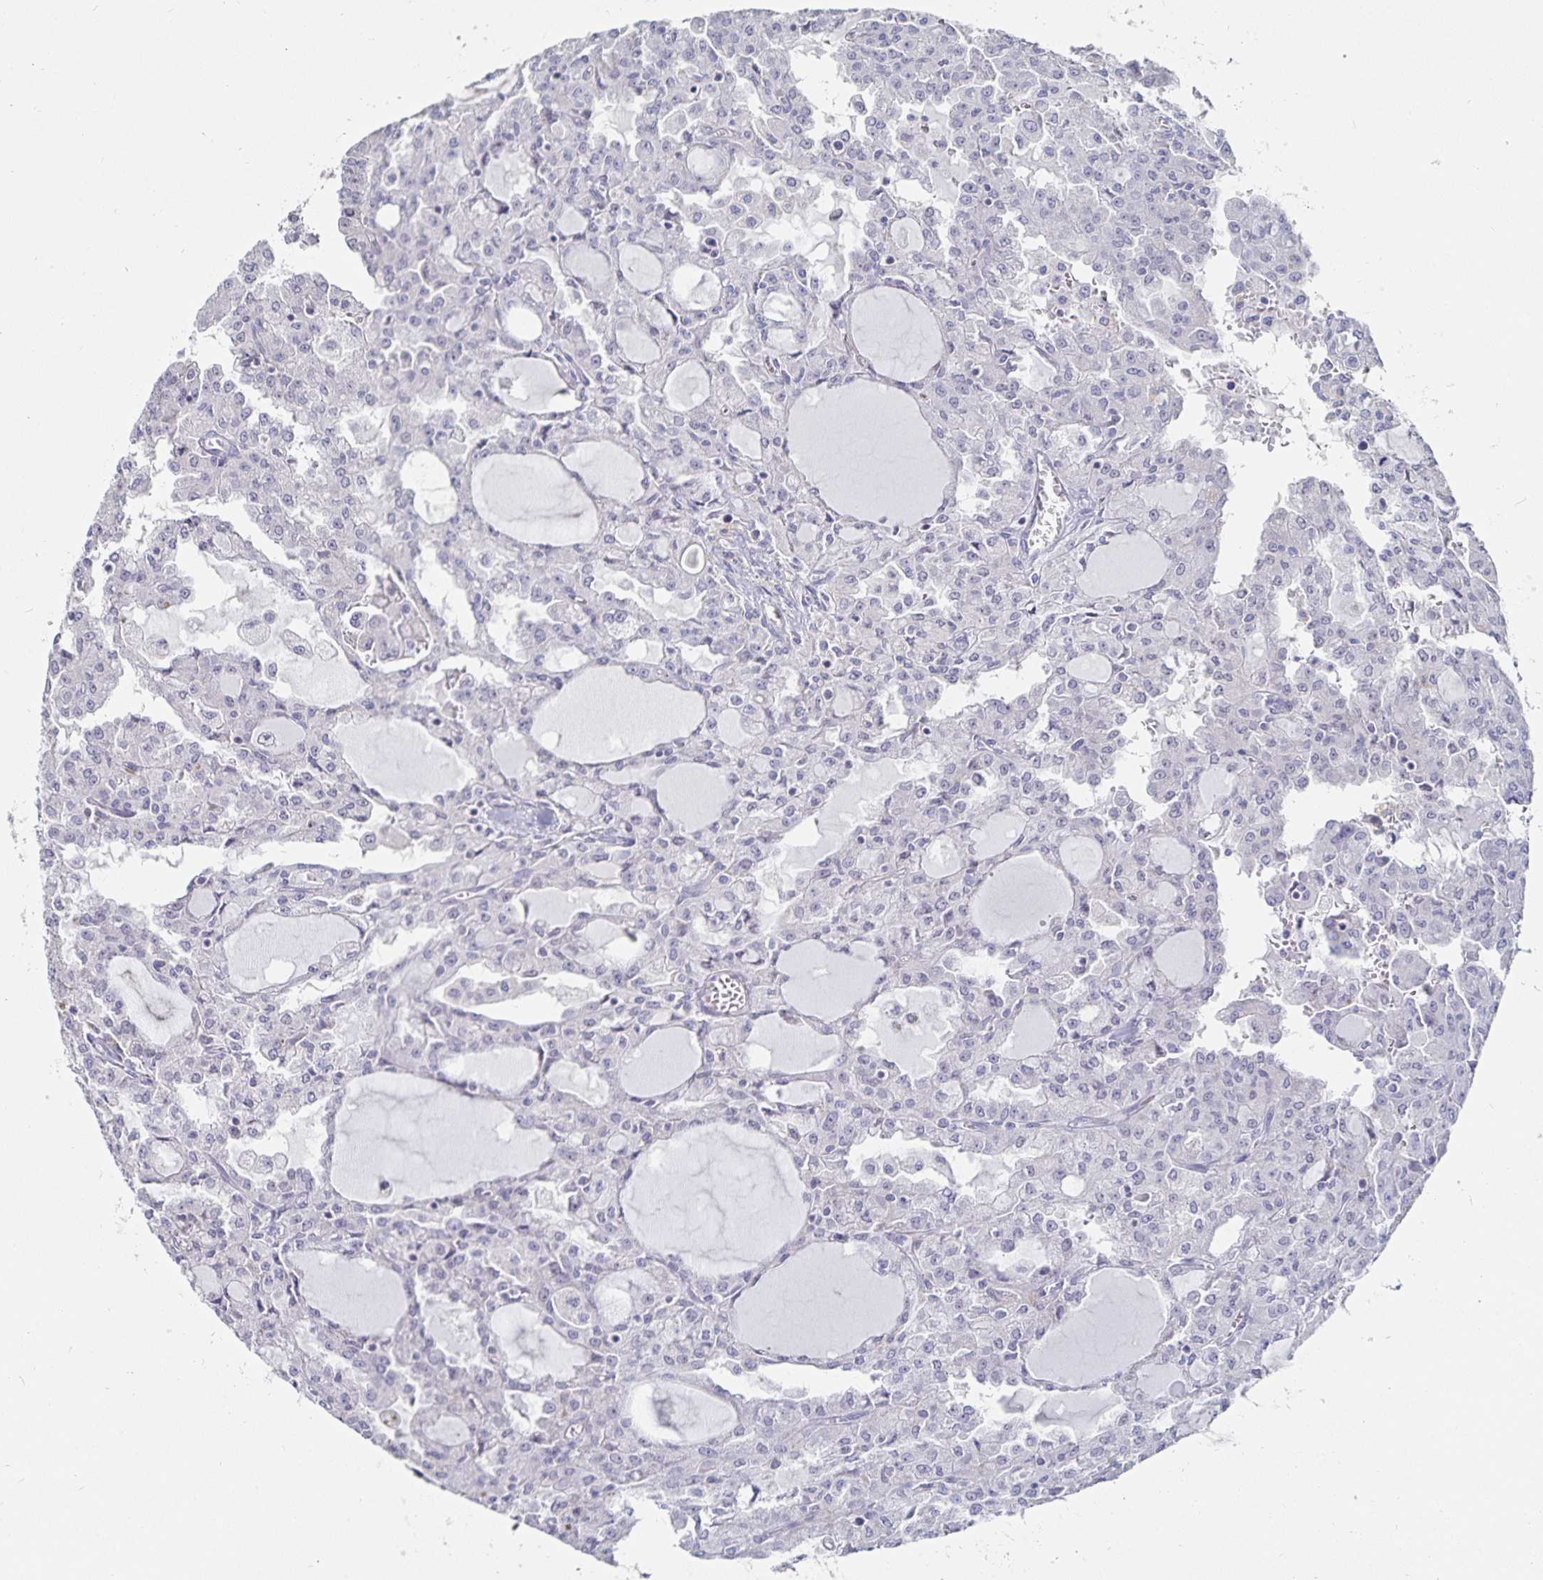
{"staining": {"intensity": "negative", "quantity": "none", "location": "none"}, "tissue": "head and neck cancer", "cell_type": "Tumor cells", "image_type": "cancer", "snomed": [{"axis": "morphology", "description": "Adenocarcinoma, NOS"}, {"axis": "topography", "description": "Head-Neck"}], "caption": "This is a photomicrograph of immunohistochemistry staining of head and neck cancer (adenocarcinoma), which shows no expression in tumor cells. (Stains: DAB IHC with hematoxylin counter stain, Microscopy: brightfield microscopy at high magnification).", "gene": "SFTPA1", "patient": {"sex": "male", "age": 64}}